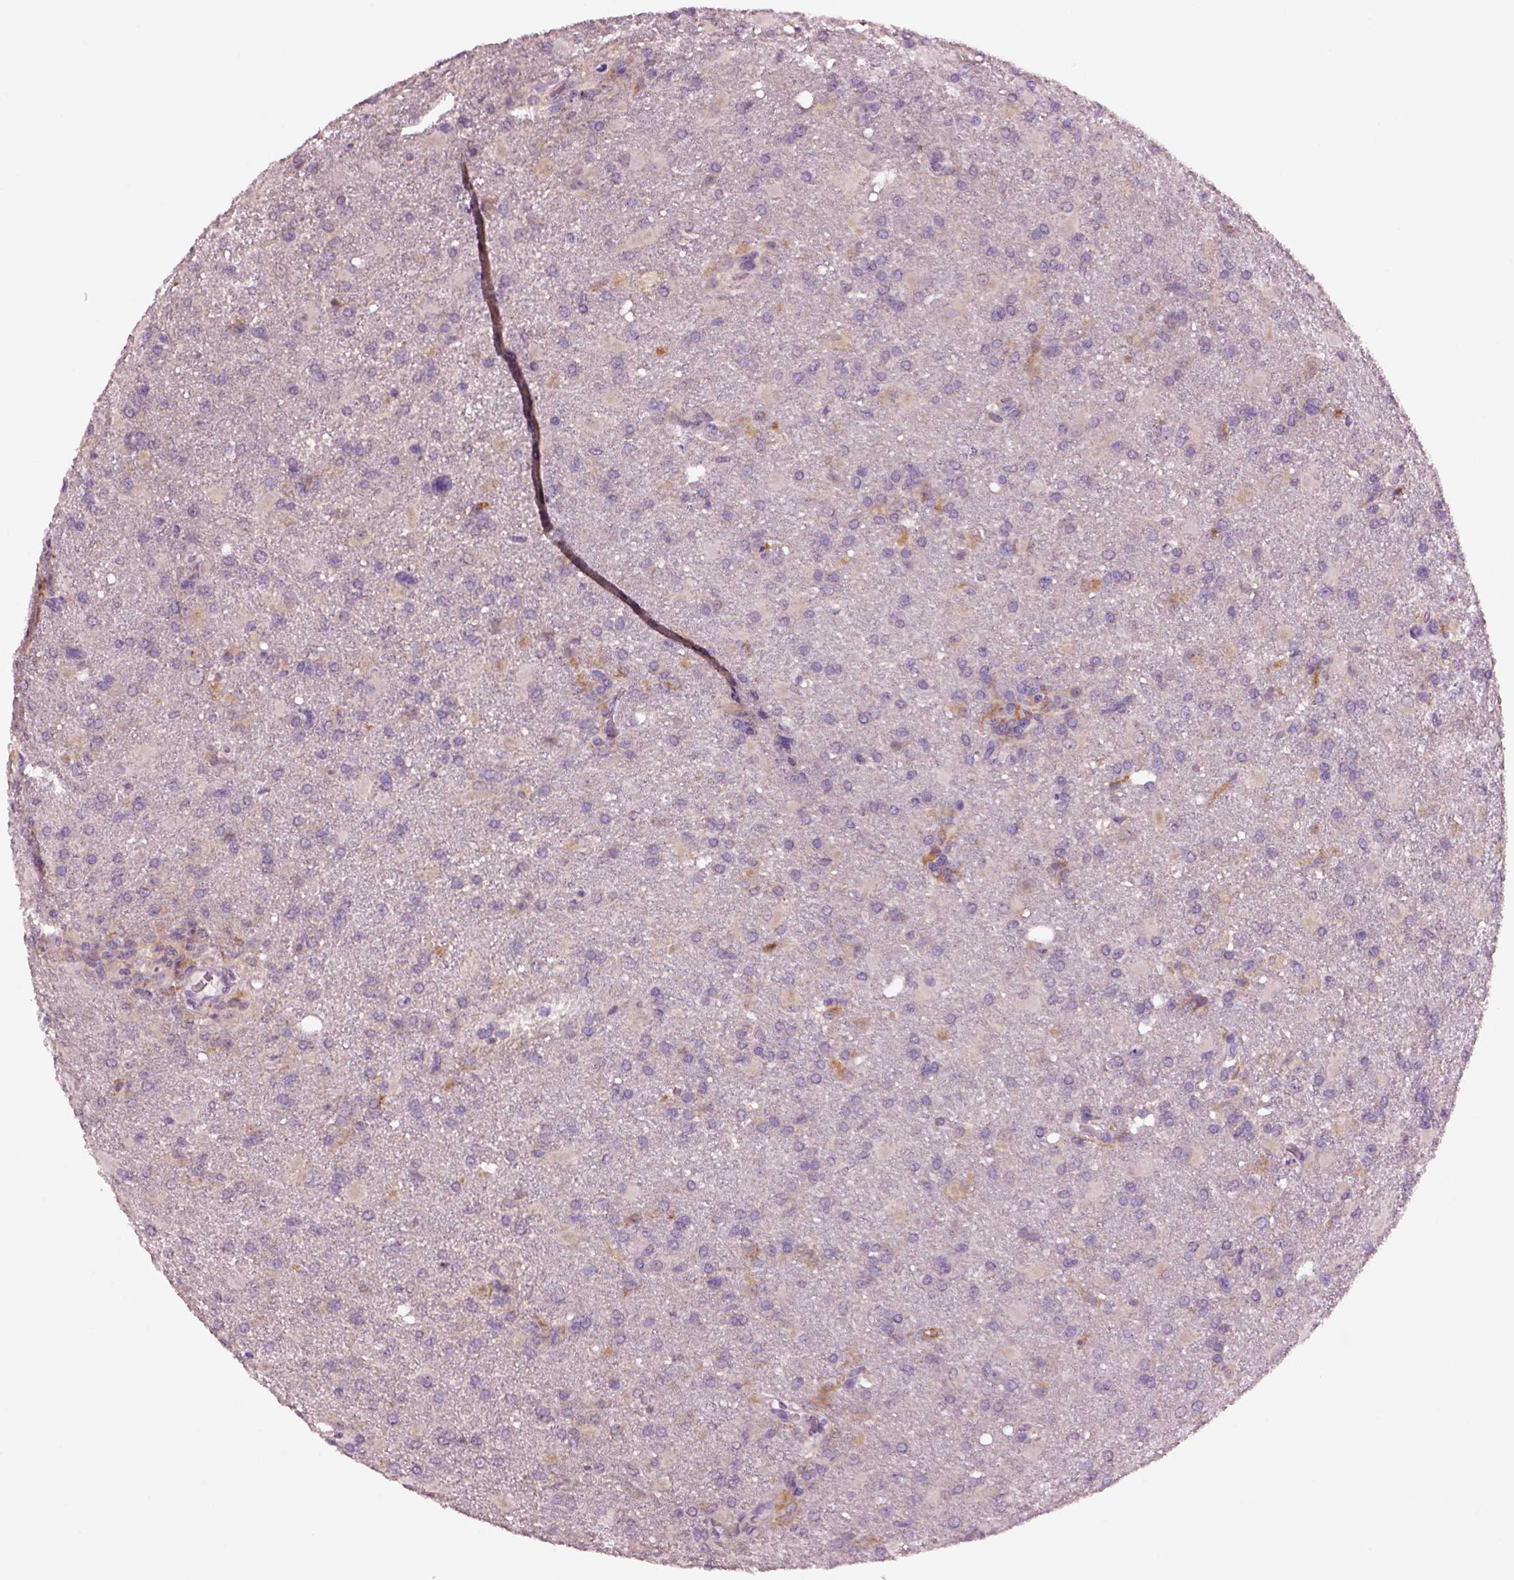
{"staining": {"intensity": "negative", "quantity": "none", "location": "none"}, "tissue": "glioma", "cell_type": "Tumor cells", "image_type": "cancer", "snomed": [{"axis": "morphology", "description": "Glioma, malignant, High grade"}, {"axis": "topography", "description": "Brain"}], "caption": "Tumor cells are negative for protein expression in human malignant glioma (high-grade). The staining is performed using DAB brown chromogen with nuclei counter-stained in using hematoxylin.", "gene": "CLPSL1", "patient": {"sex": "male", "age": 68}}